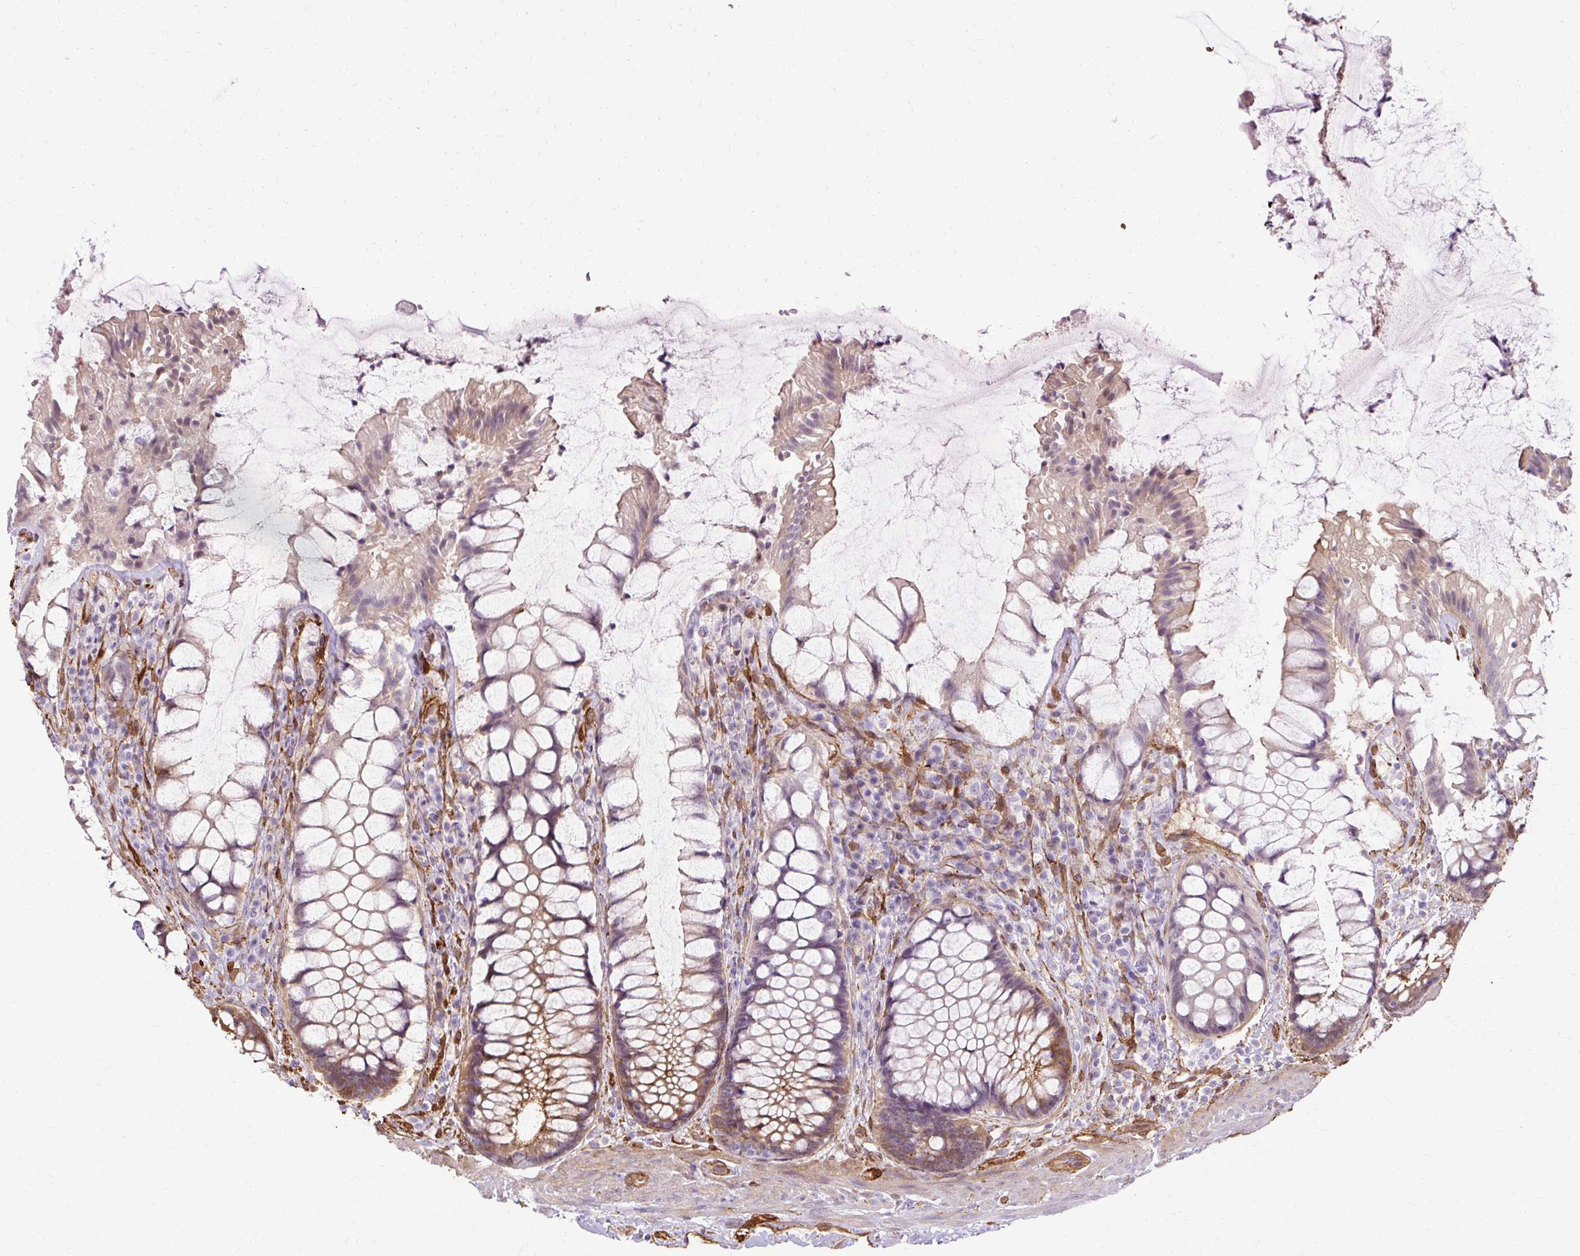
{"staining": {"intensity": "moderate", "quantity": "25%-75%", "location": "cytoplasmic/membranous"}, "tissue": "rectum", "cell_type": "Glandular cells", "image_type": "normal", "snomed": [{"axis": "morphology", "description": "Normal tissue, NOS"}, {"axis": "topography", "description": "Rectum"}], "caption": "Unremarkable rectum exhibits moderate cytoplasmic/membranous expression in about 25%-75% of glandular cells, visualized by immunohistochemistry. (DAB IHC with brightfield microscopy, high magnification).", "gene": "CNN3", "patient": {"sex": "female", "age": 58}}